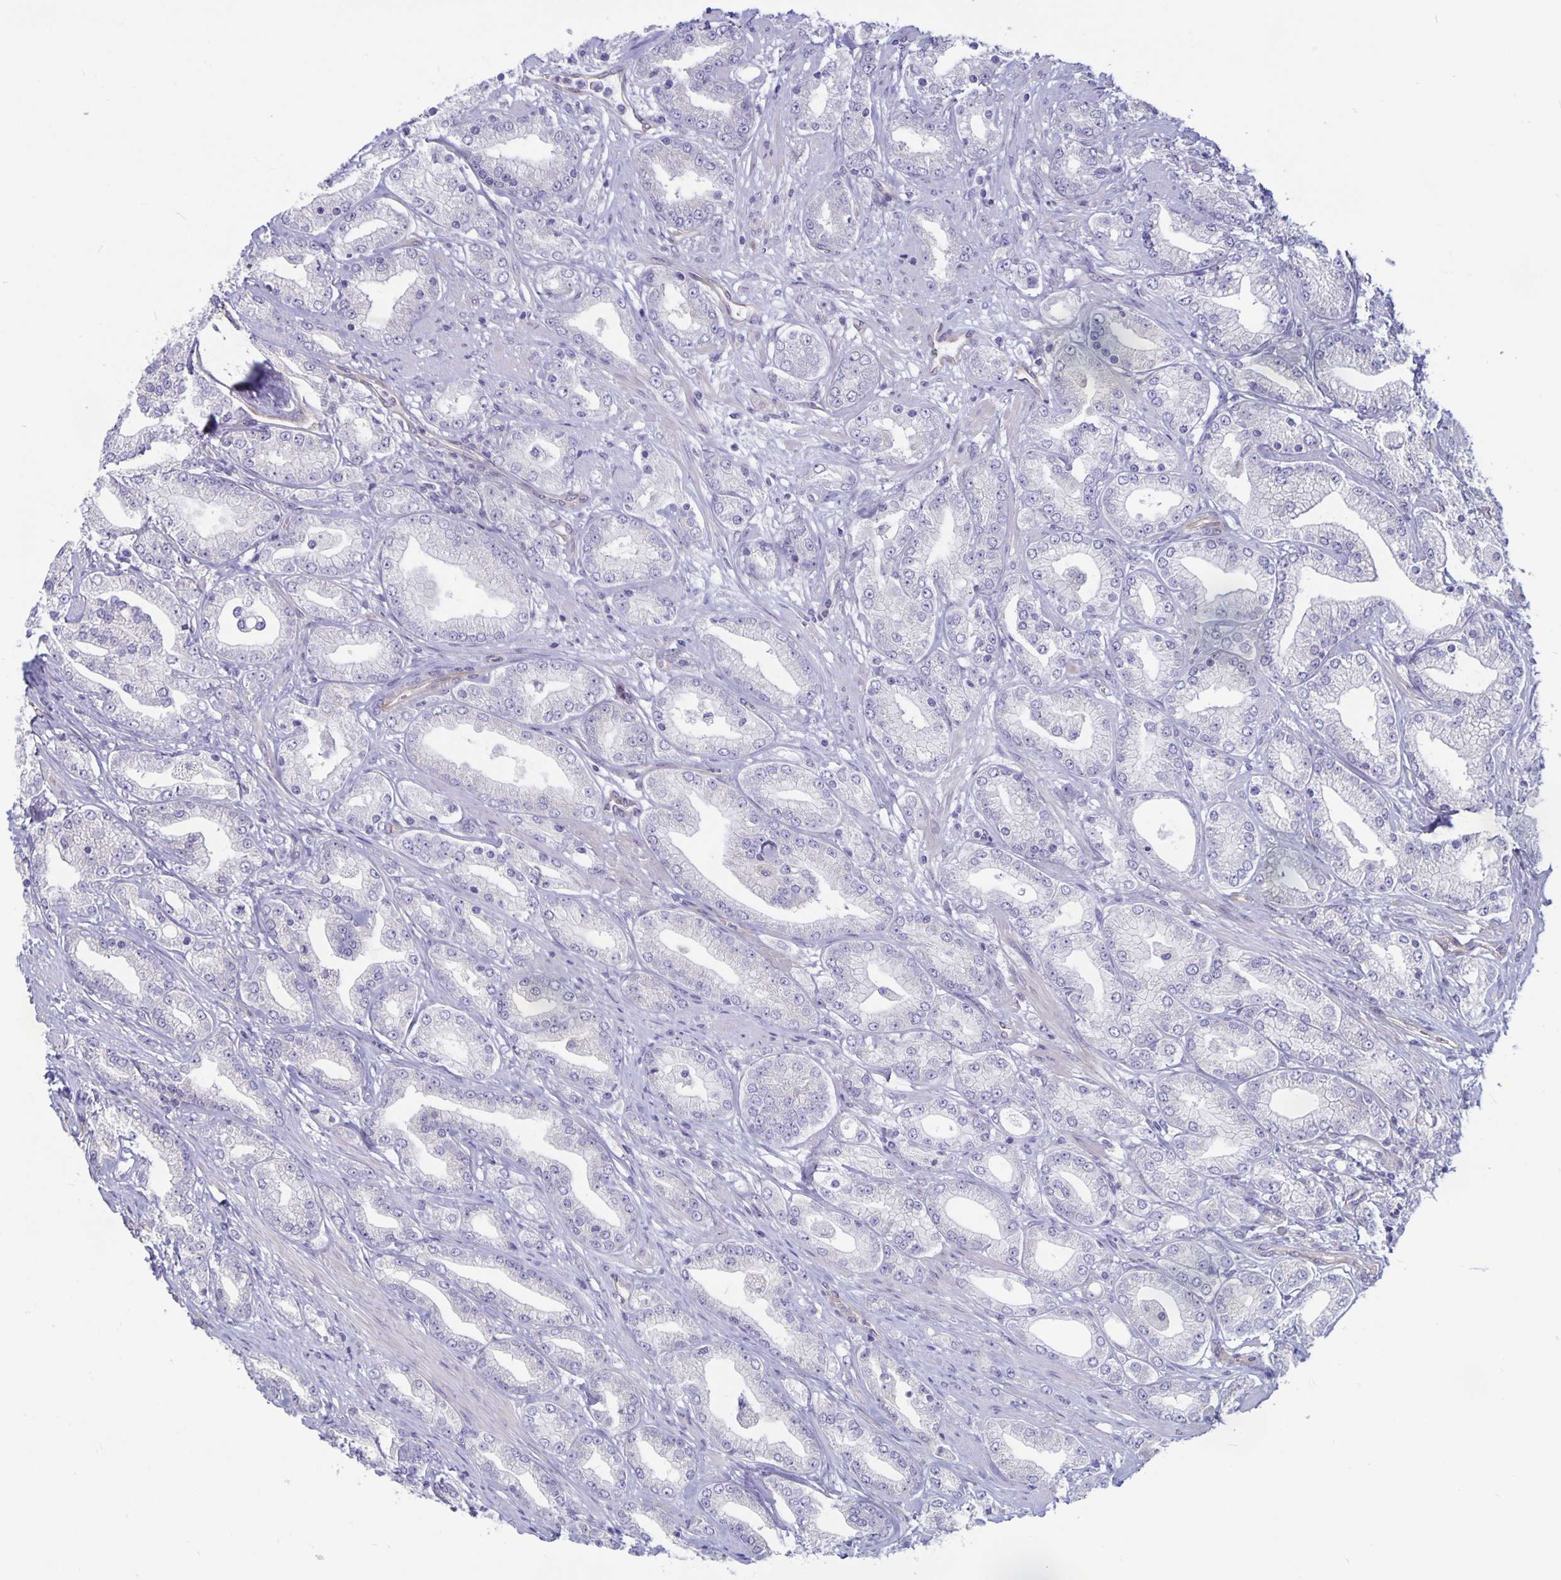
{"staining": {"intensity": "negative", "quantity": "none", "location": "none"}, "tissue": "prostate cancer", "cell_type": "Tumor cells", "image_type": "cancer", "snomed": [{"axis": "morphology", "description": "Adenocarcinoma, High grade"}, {"axis": "topography", "description": "Prostate"}], "caption": "Tumor cells show no significant positivity in prostate cancer.", "gene": "PLCB3", "patient": {"sex": "male", "age": 67}}